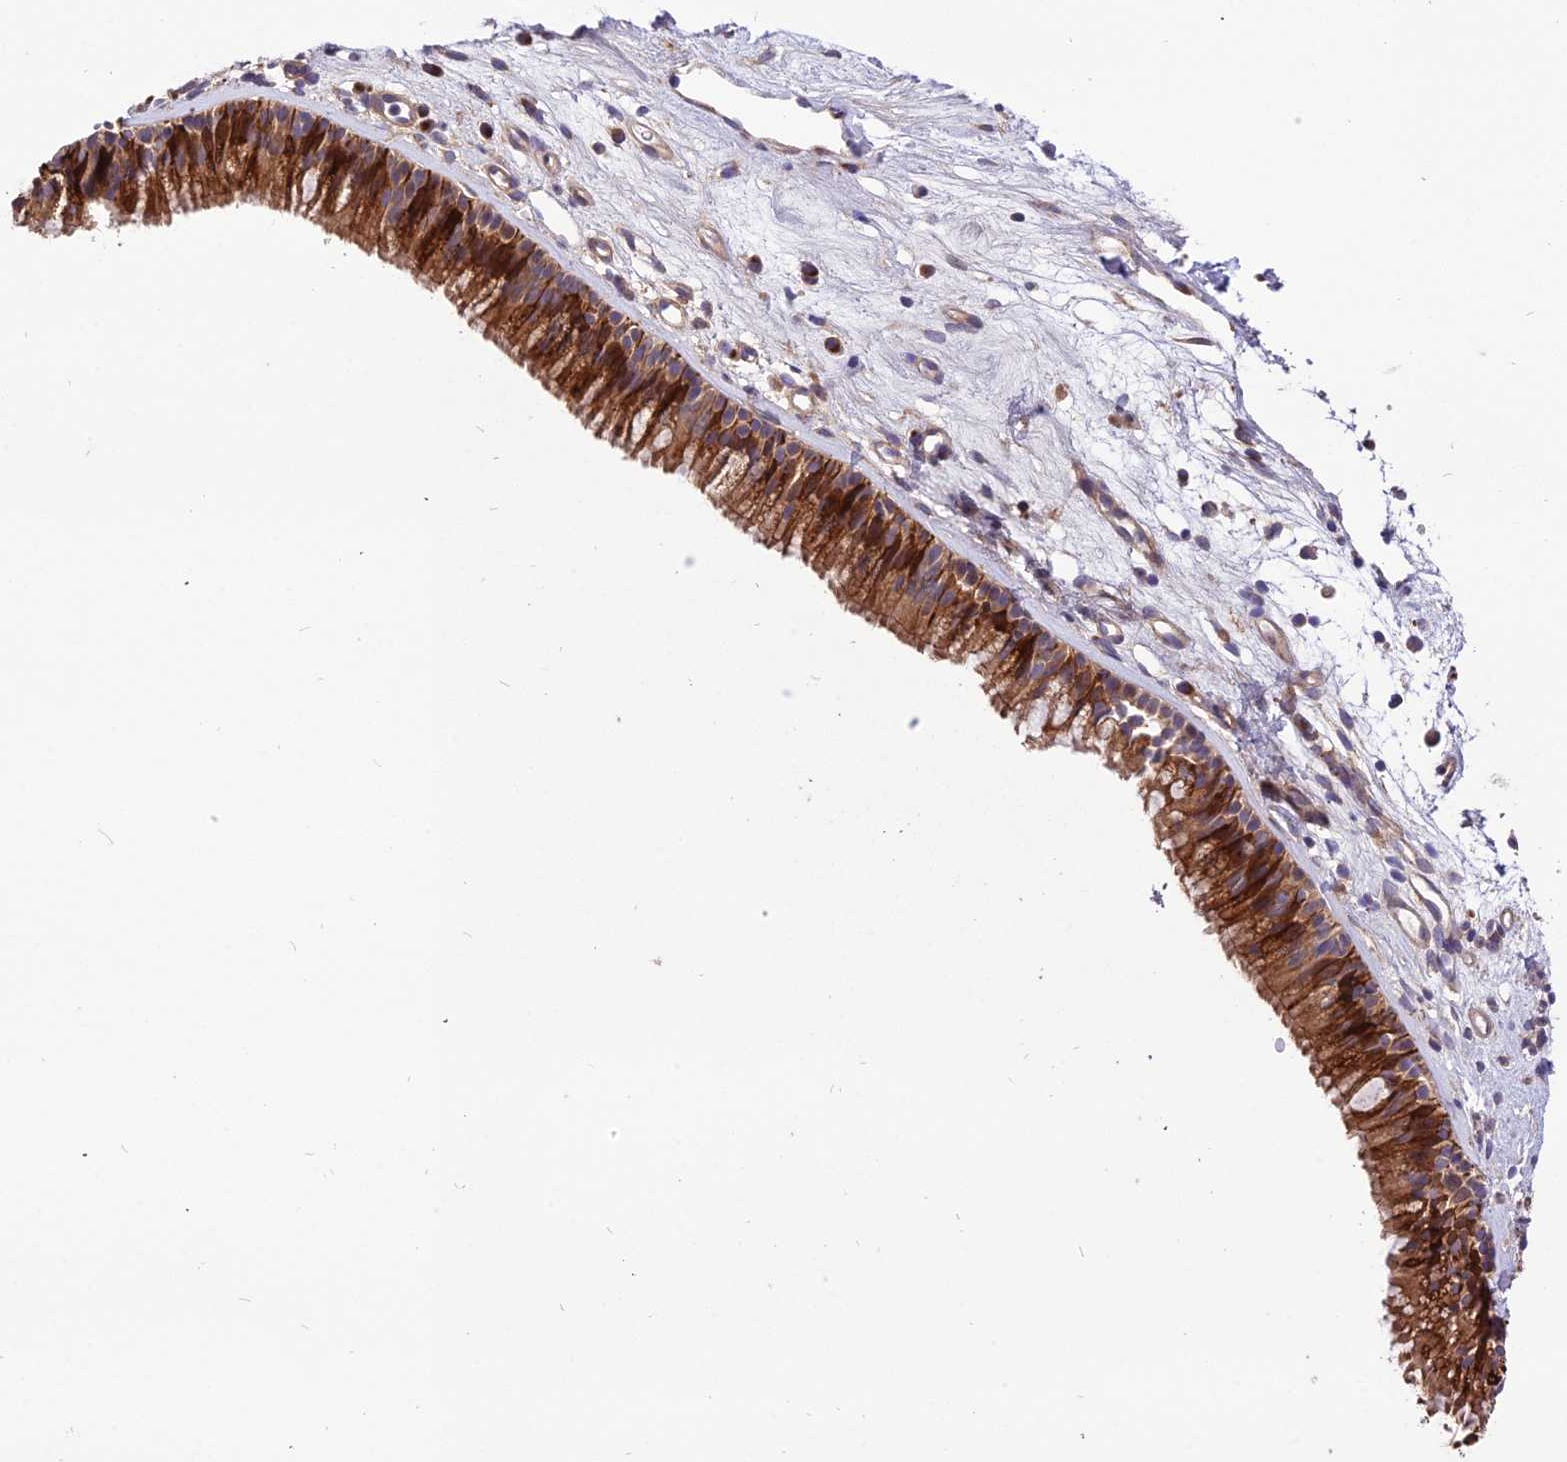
{"staining": {"intensity": "strong", "quantity": ">75%", "location": "cytoplasmic/membranous"}, "tissue": "nasopharynx", "cell_type": "Respiratory epithelial cells", "image_type": "normal", "snomed": [{"axis": "morphology", "description": "Normal tissue, NOS"}, {"axis": "morphology", "description": "Inflammation, NOS"}, {"axis": "morphology", "description": "Malignant melanoma, Metastatic site"}, {"axis": "topography", "description": "Nasopharynx"}], "caption": "IHC staining of normal nasopharynx, which exhibits high levels of strong cytoplasmic/membranous positivity in approximately >75% of respiratory epithelial cells indicating strong cytoplasmic/membranous protein staining. The staining was performed using DAB (3,3'-diaminobenzidine) (brown) for protein detection and nuclei were counterstained in hematoxylin (blue).", "gene": "ROCK1", "patient": {"sex": "male", "age": 70}}